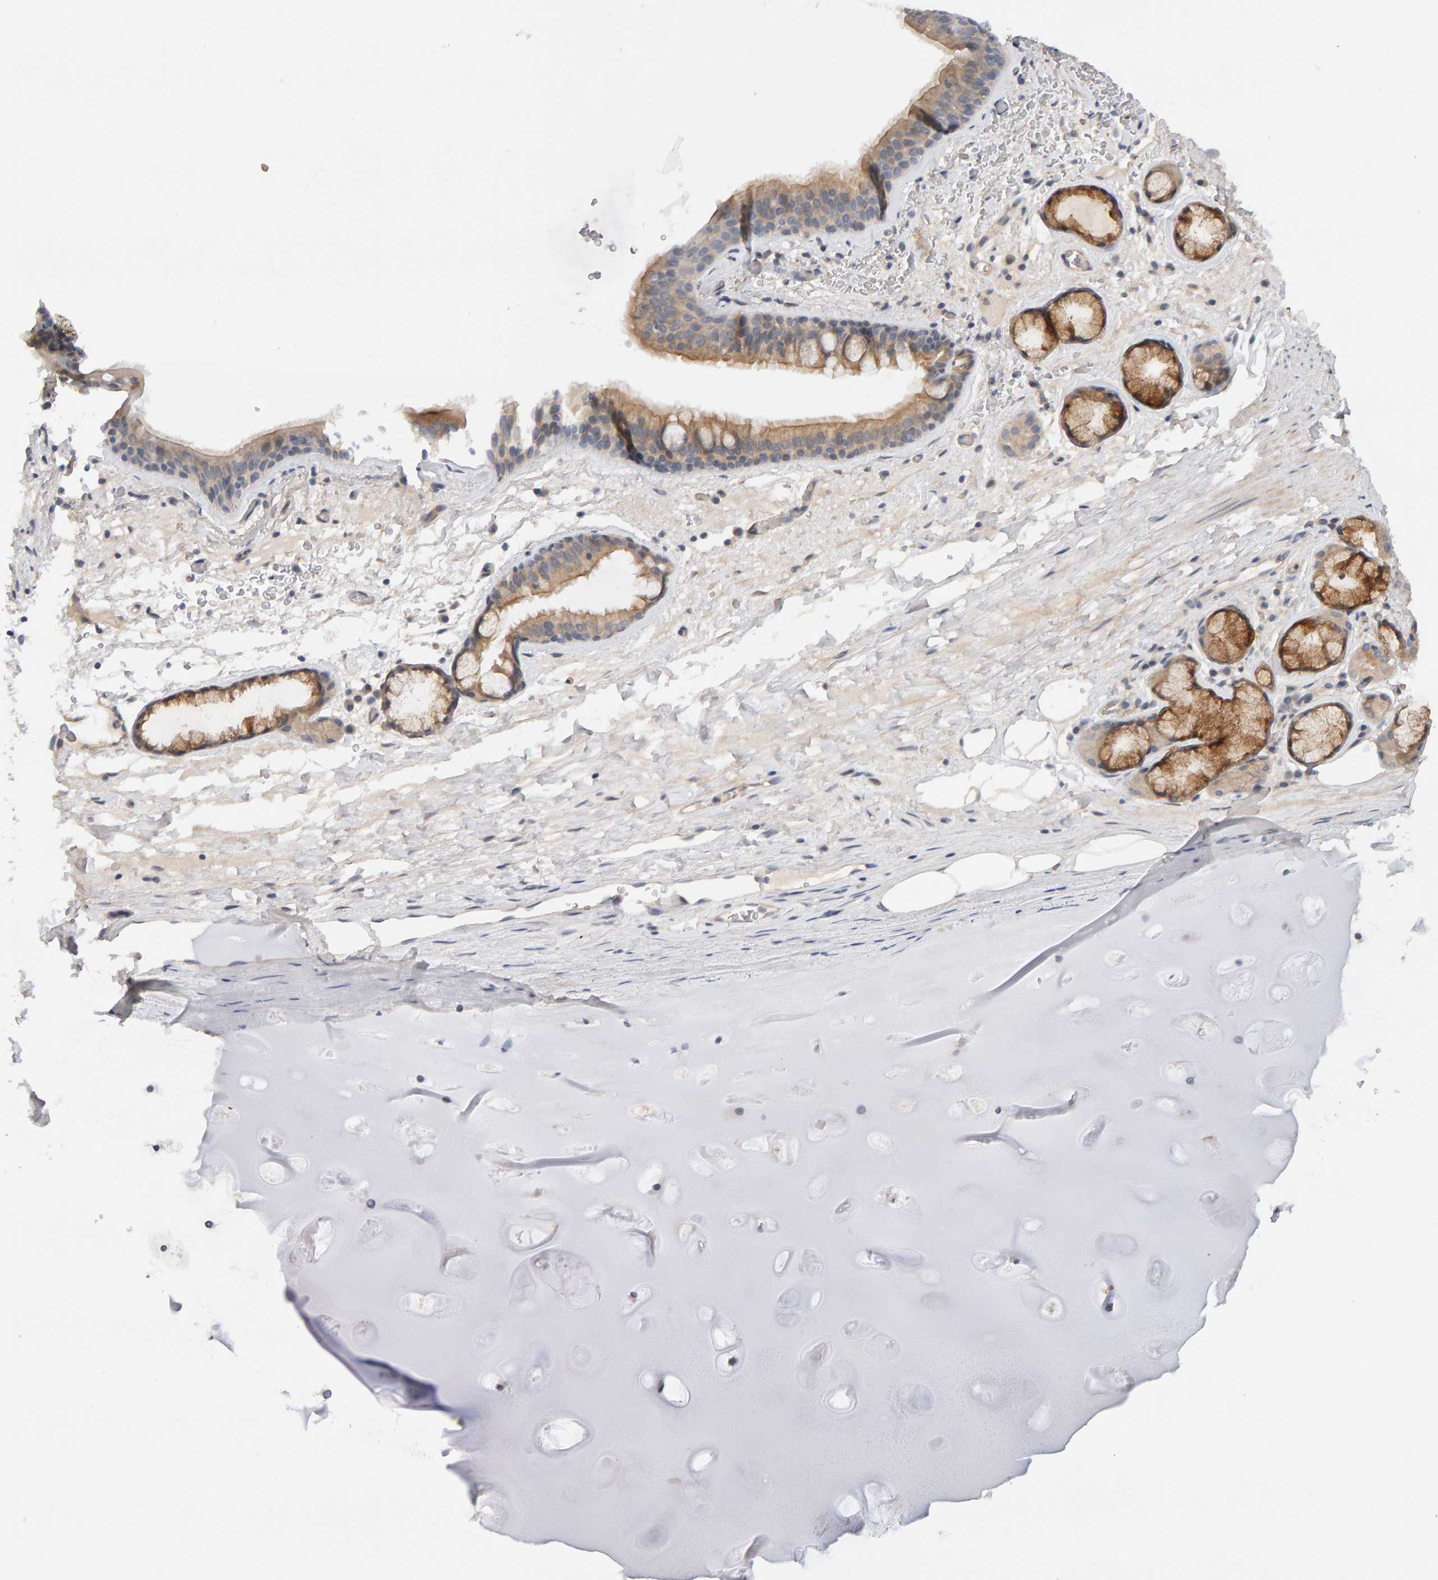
{"staining": {"intensity": "weak", "quantity": ">75%", "location": "cytoplasmic/membranous"}, "tissue": "bronchus", "cell_type": "Respiratory epithelial cells", "image_type": "normal", "snomed": [{"axis": "morphology", "description": "Normal tissue, NOS"}, {"axis": "topography", "description": "Cartilage tissue"}], "caption": "High-magnification brightfield microscopy of normal bronchus stained with DAB (brown) and counterstained with hematoxylin (blue). respiratory epithelial cells exhibit weak cytoplasmic/membranous positivity is seen in about>75% of cells.", "gene": "PPP1R16A", "patient": {"sex": "female", "age": 63}}